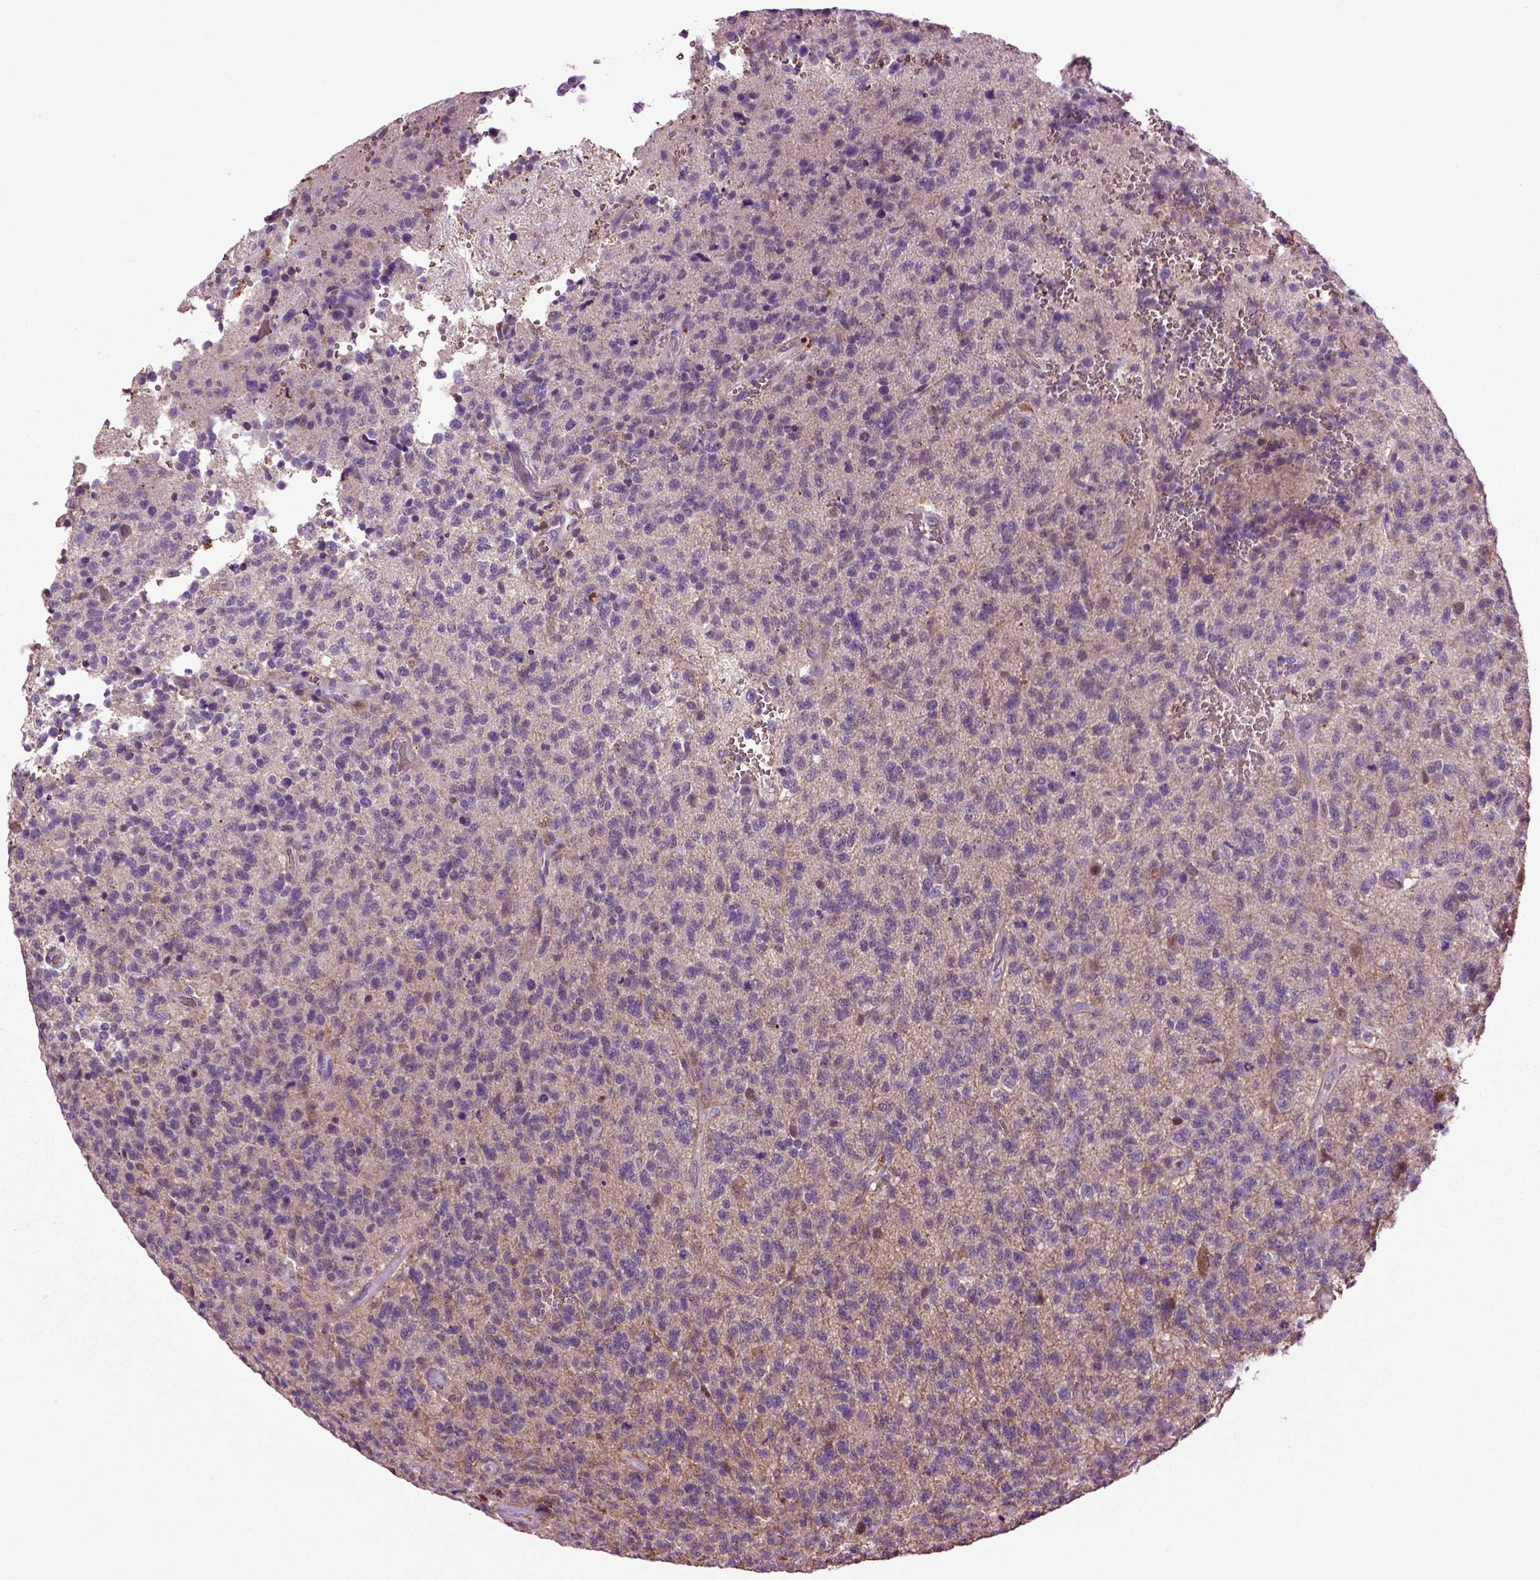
{"staining": {"intensity": "negative", "quantity": "none", "location": "none"}, "tissue": "glioma", "cell_type": "Tumor cells", "image_type": "cancer", "snomed": [{"axis": "morphology", "description": "Glioma, malignant, High grade"}, {"axis": "topography", "description": "Brain"}], "caption": "Immunohistochemistry of glioma exhibits no staining in tumor cells.", "gene": "SPON1", "patient": {"sex": "male", "age": 56}}